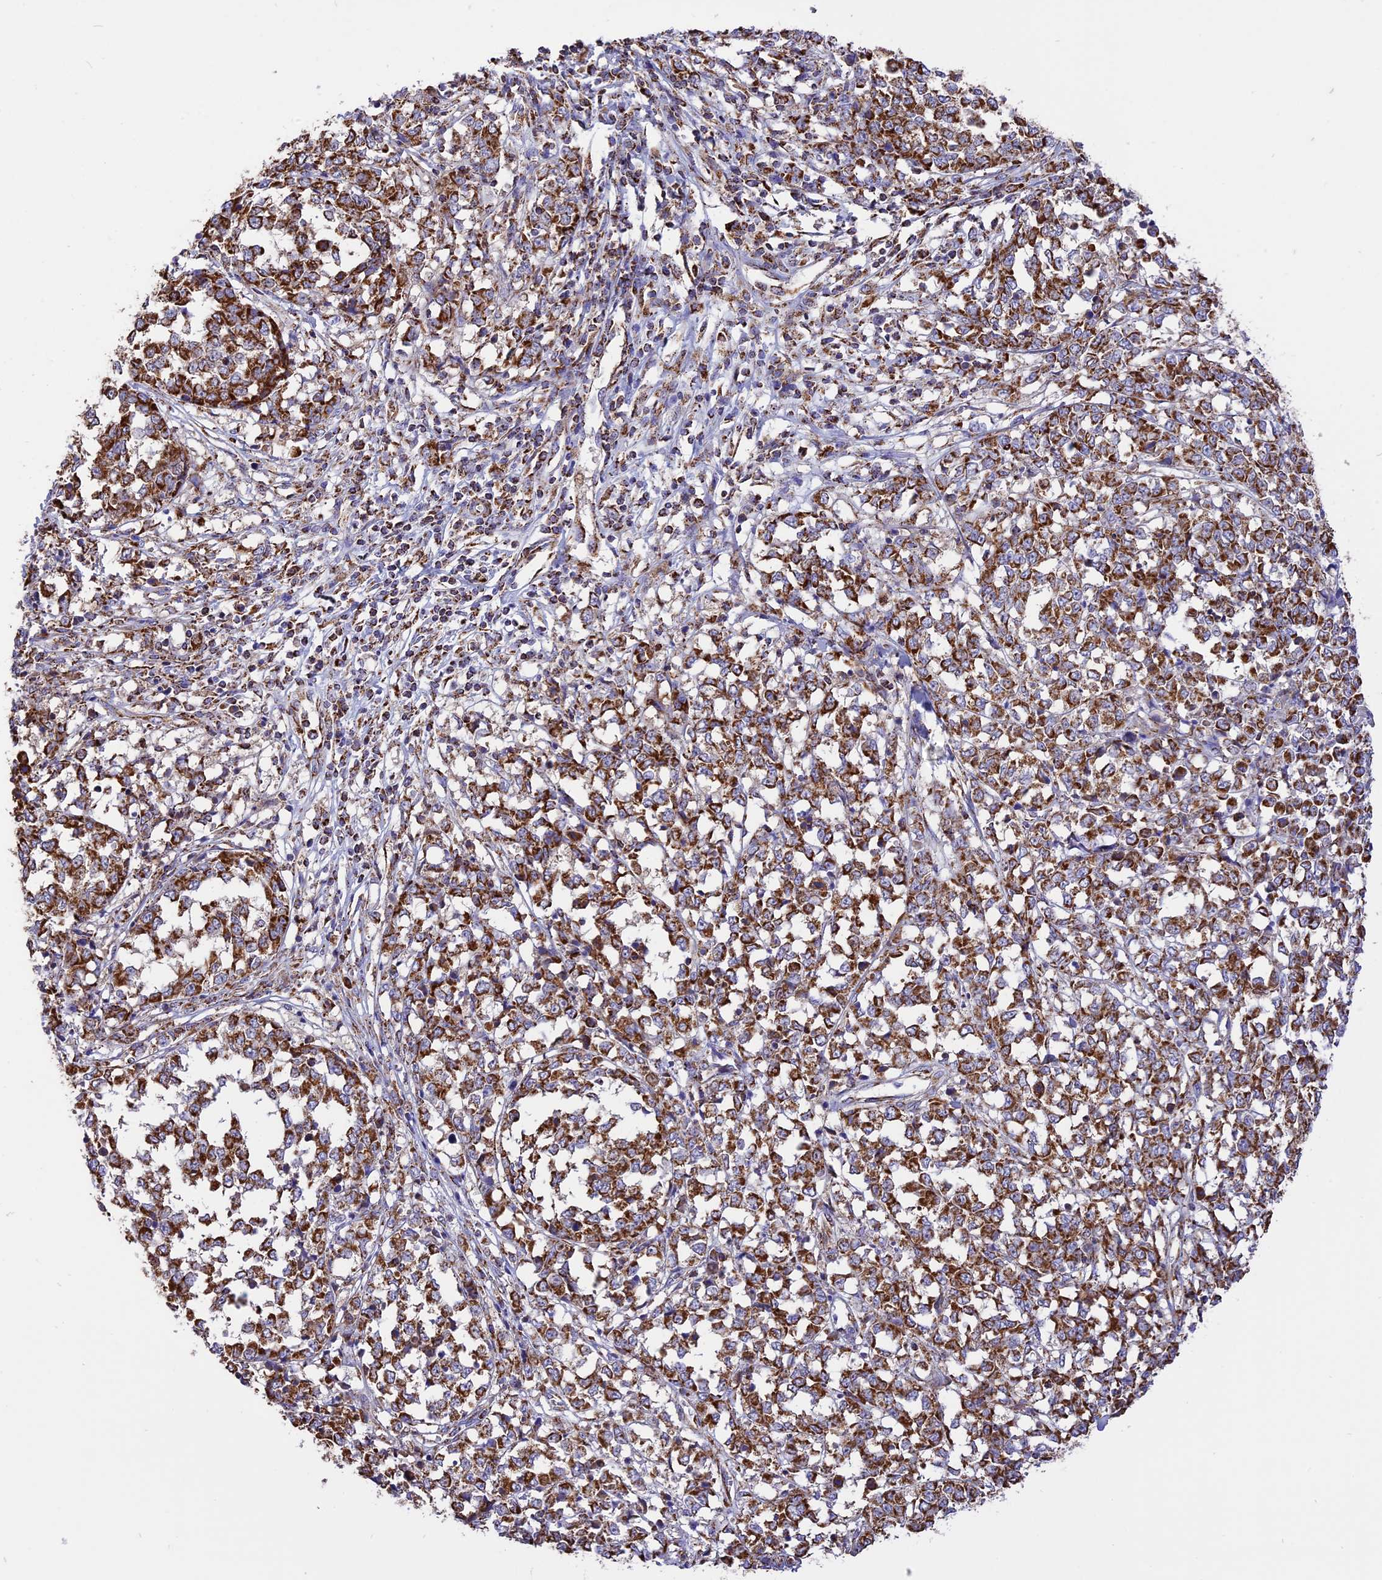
{"staining": {"intensity": "strong", "quantity": ">75%", "location": "cytoplasmic/membranous"}, "tissue": "melanoma", "cell_type": "Tumor cells", "image_type": "cancer", "snomed": [{"axis": "morphology", "description": "Malignant melanoma, NOS"}, {"axis": "topography", "description": "Skin"}], "caption": "Brown immunohistochemical staining in human melanoma demonstrates strong cytoplasmic/membranous staining in approximately >75% of tumor cells.", "gene": "TTC4", "patient": {"sex": "female", "age": 72}}